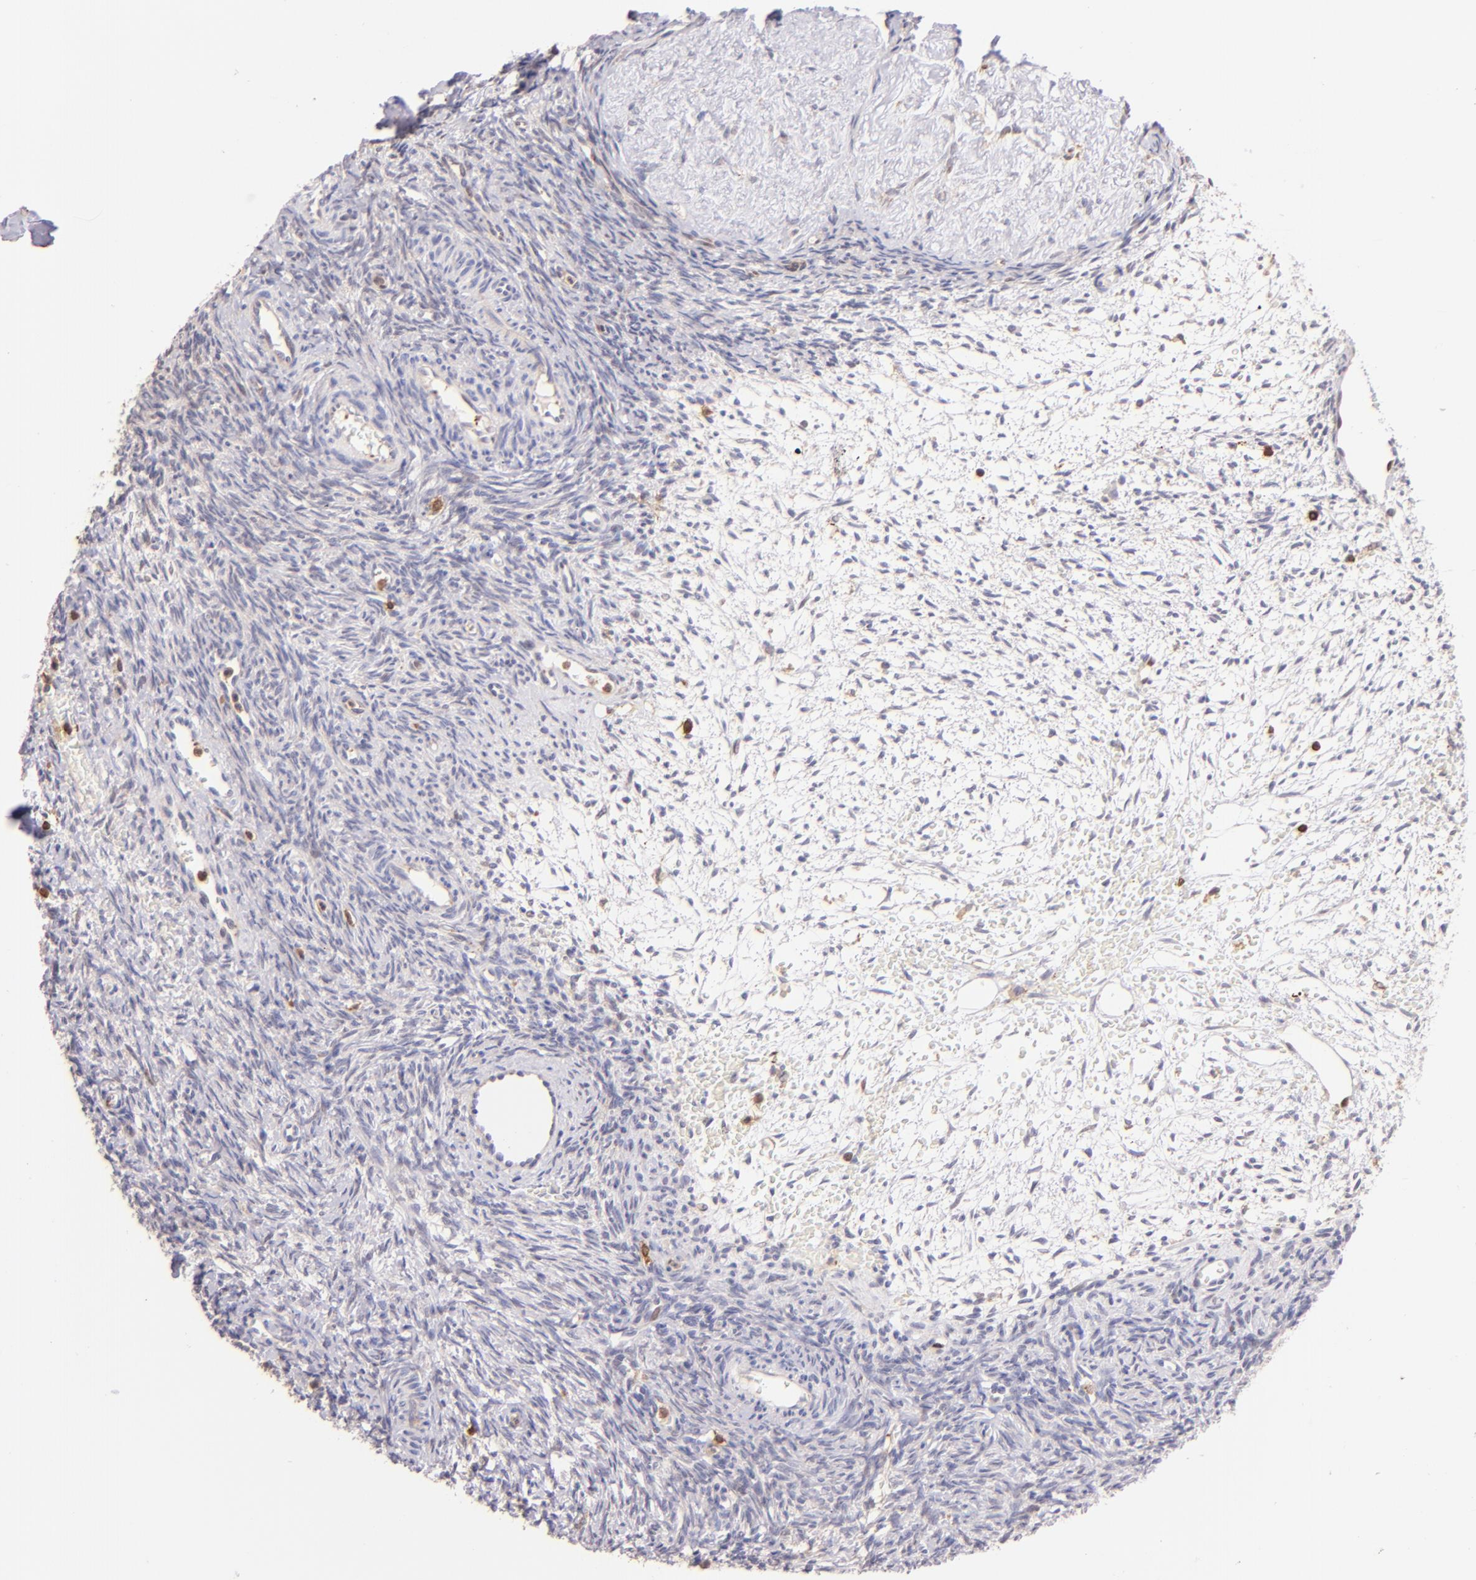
{"staining": {"intensity": "negative", "quantity": "none", "location": "none"}, "tissue": "ovary", "cell_type": "Ovarian stroma cells", "image_type": "normal", "snomed": [{"axis": "morphology", "description": "Normal tissue, NOS"}, {"axis": "topography", "description": "Ovary"}], "caption": "There is no significant positivity in ovarian stroma cells of ovary. (DAB (3,3'-diaminobenzidine) IHC visualized using brightfield microscopy, high magnification).", "gene": "BTK", "patient": {"sex": "female", "age": 39}}